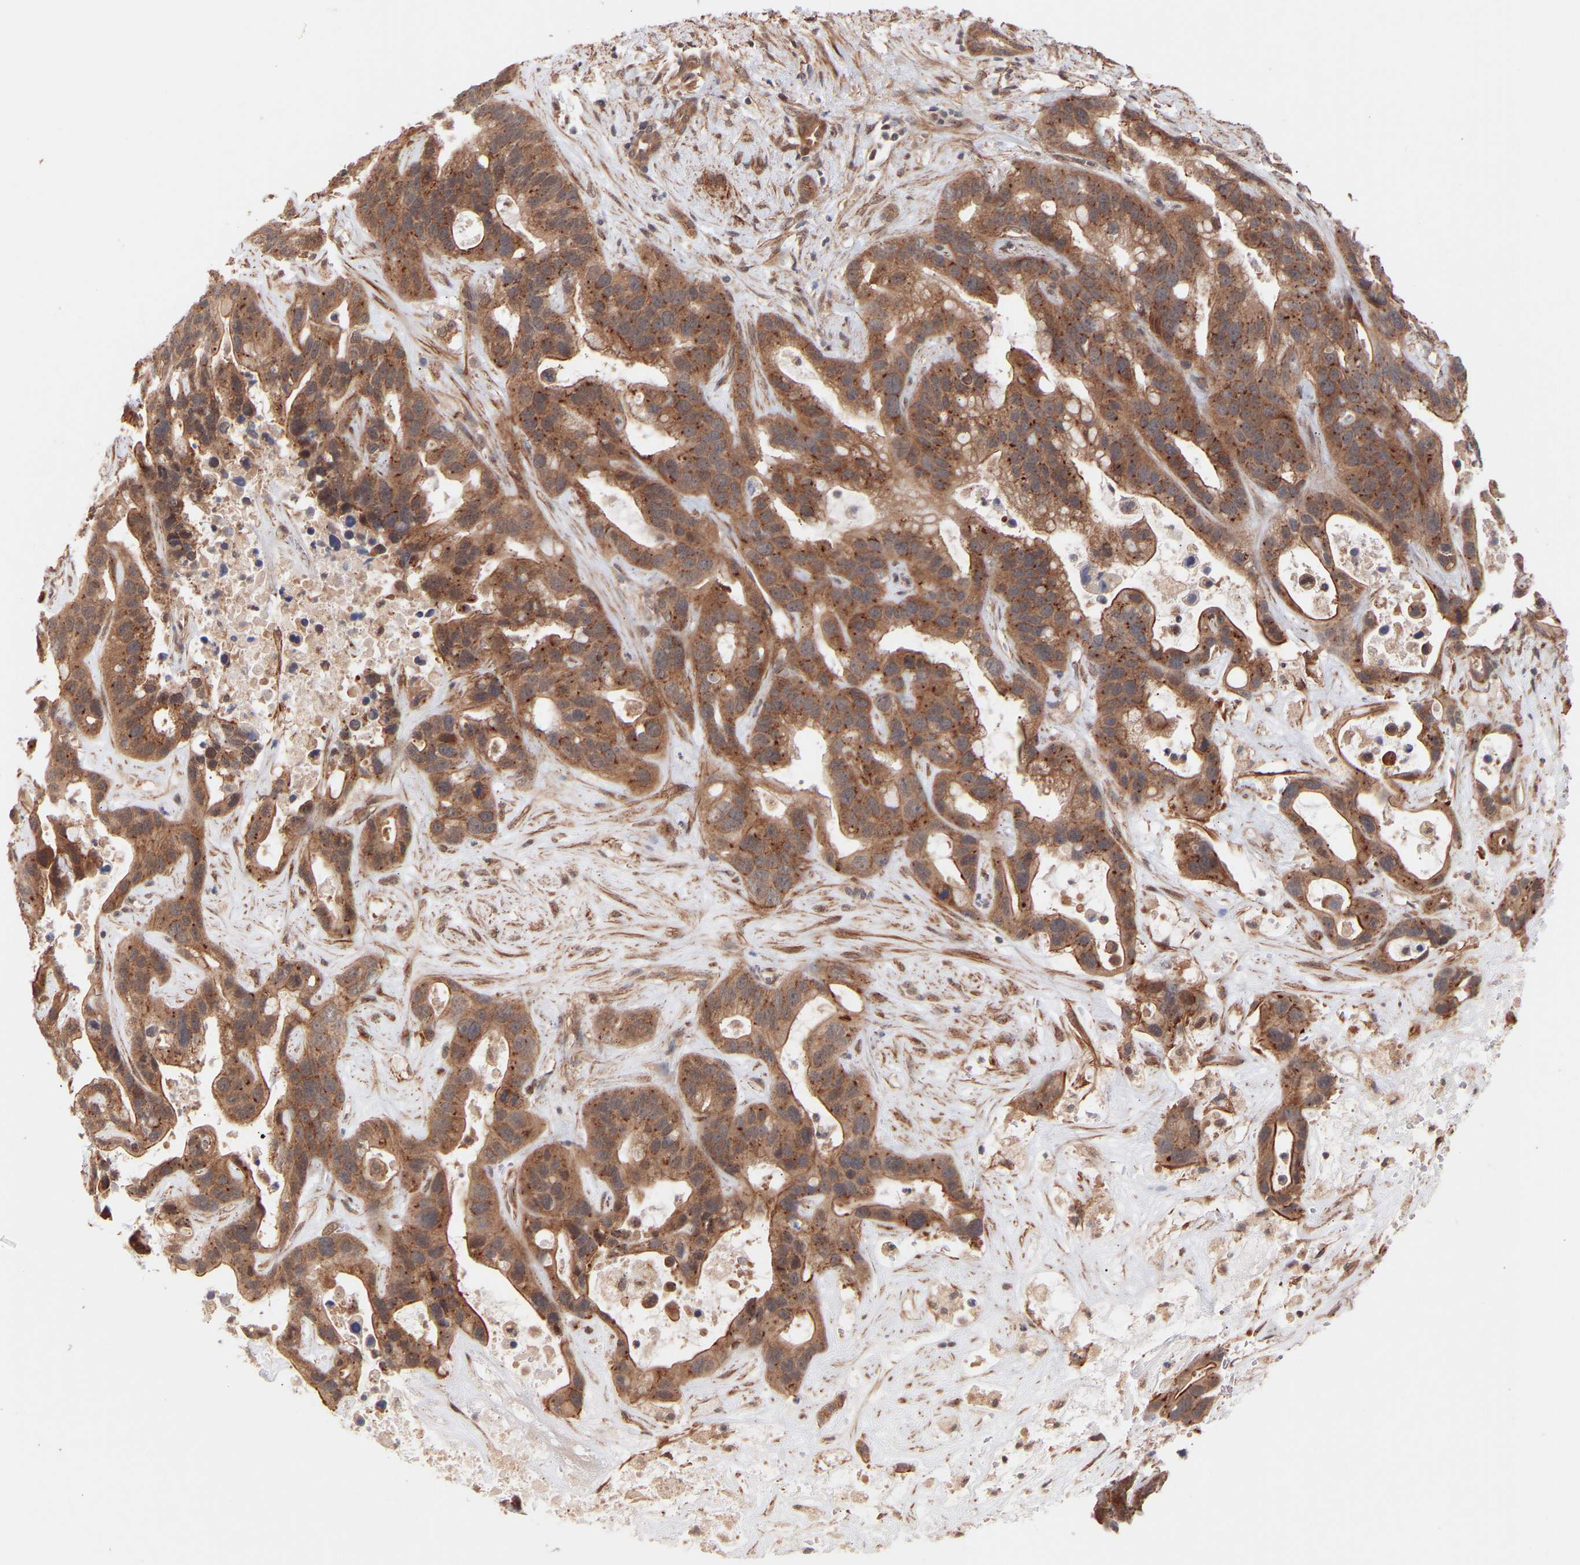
{"staining": {"intensity": "moderate", "quantity": ">75%", "location": "cytoplasmic/membranous"}, "tissue": "liver cancer", "cell_type": "Tumor cells", "image_type": "cancer", "snomed": [{"axis": "morphology", "description": "Cholangiocarcinoma"}, {"axis": "topography", "description": "Liver"}], "caption": "Protein analysis of liver cancer (cholangiocarcinoma) tissue displays moderate cytoplasmic/membranous staining in approximately >75% of tumor cells.", "gene": "PDLIM5", "patient": {"sex": "female", "age": 65}}